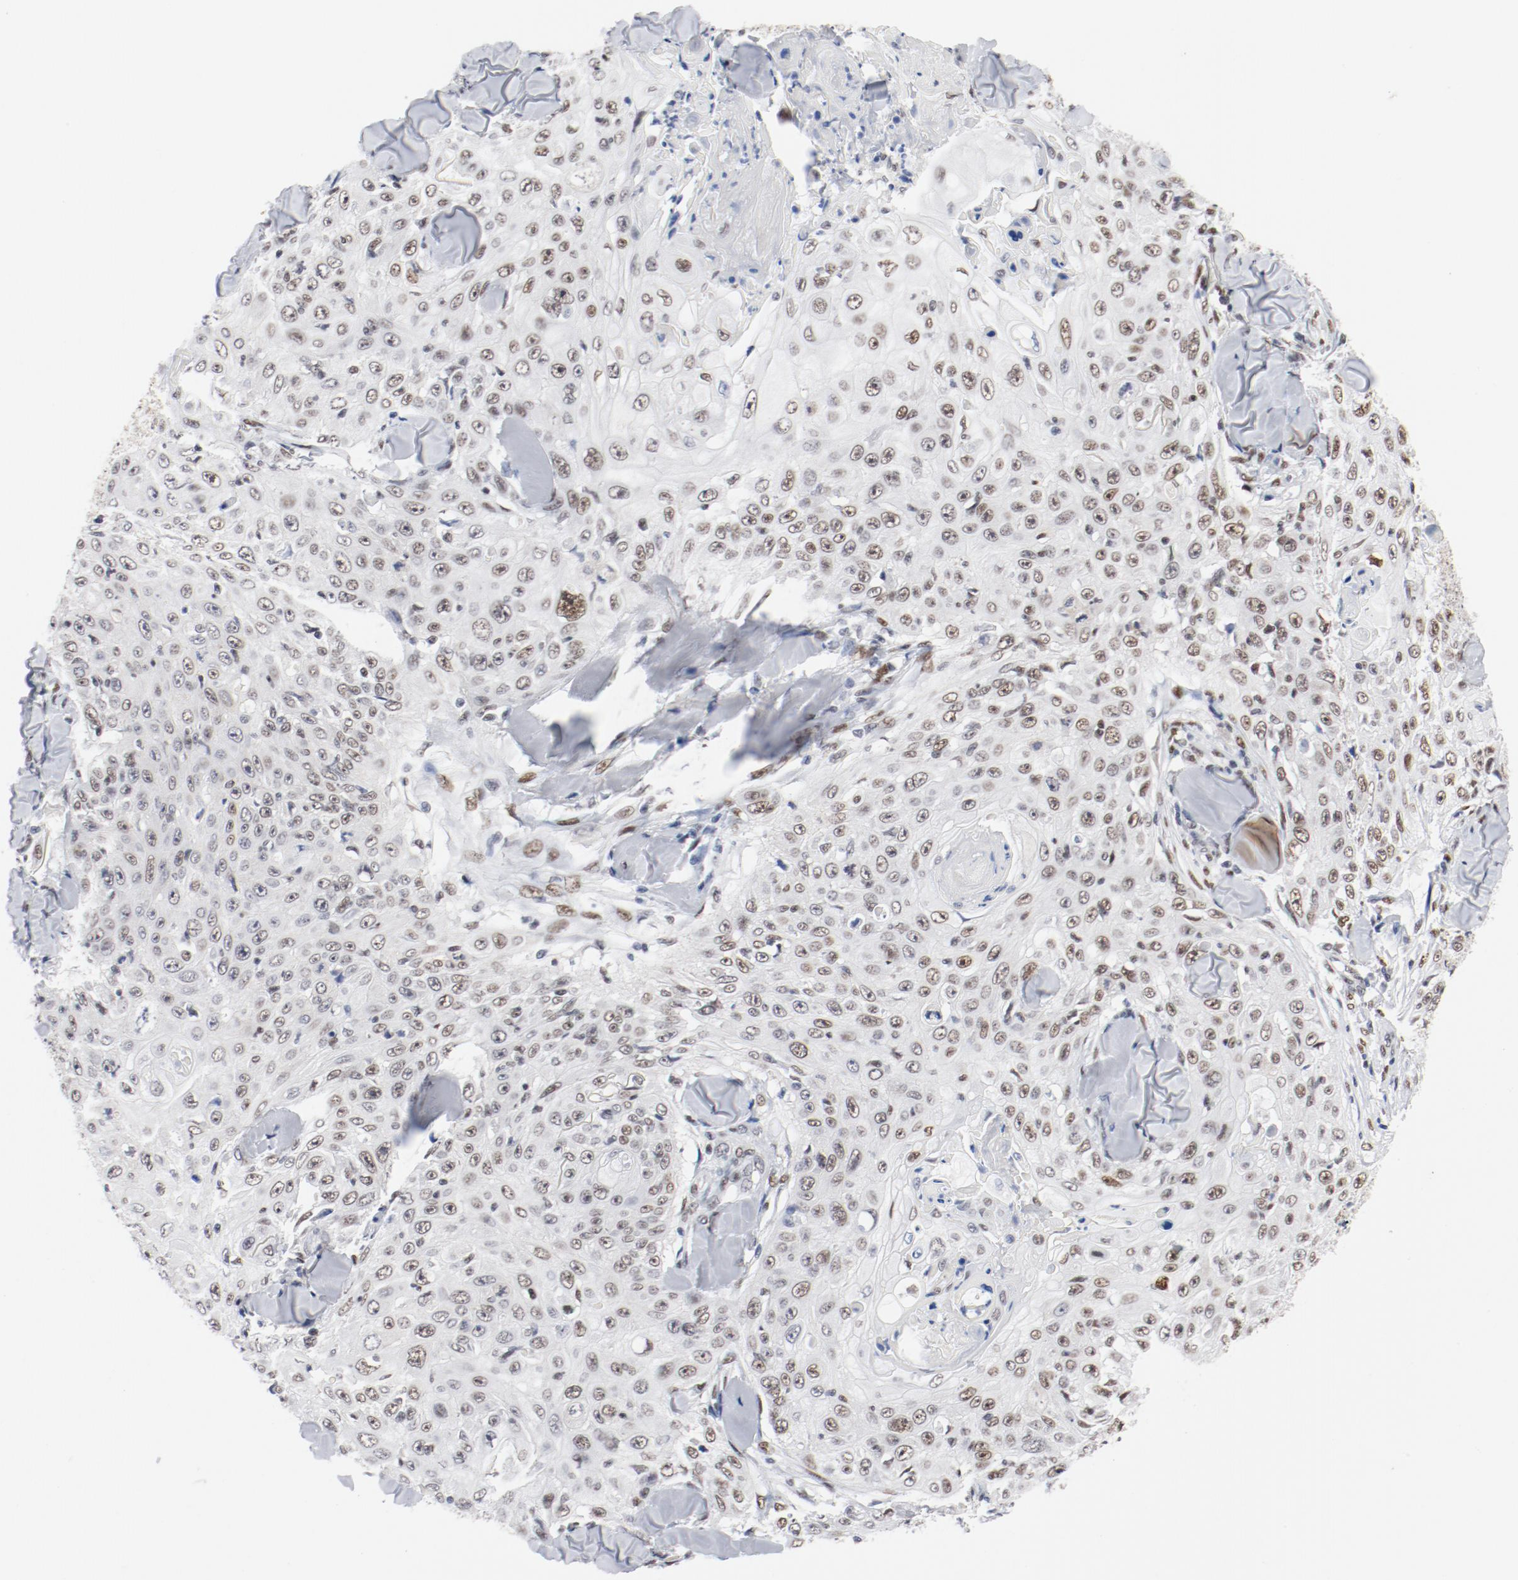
{"staining": {"intensity": "weak", "quantity": ">75%", "location": "nuclear"}, "tissue": "skin cancer", "cell_type": "Tumor cells", "image_type": "cancer", "snomed": [{"axis": "morphology", "description": "Squamous cell carcinoma, NOS"}, {"axis": "topography", "description": "Skin"}], "caption": "A brown stain labels weak nuclear expression of a protein in human skin squamous cell carcinoma tumor cells.", "gene": "ARNT", "patient": {"sex": "male", "age": 86}}